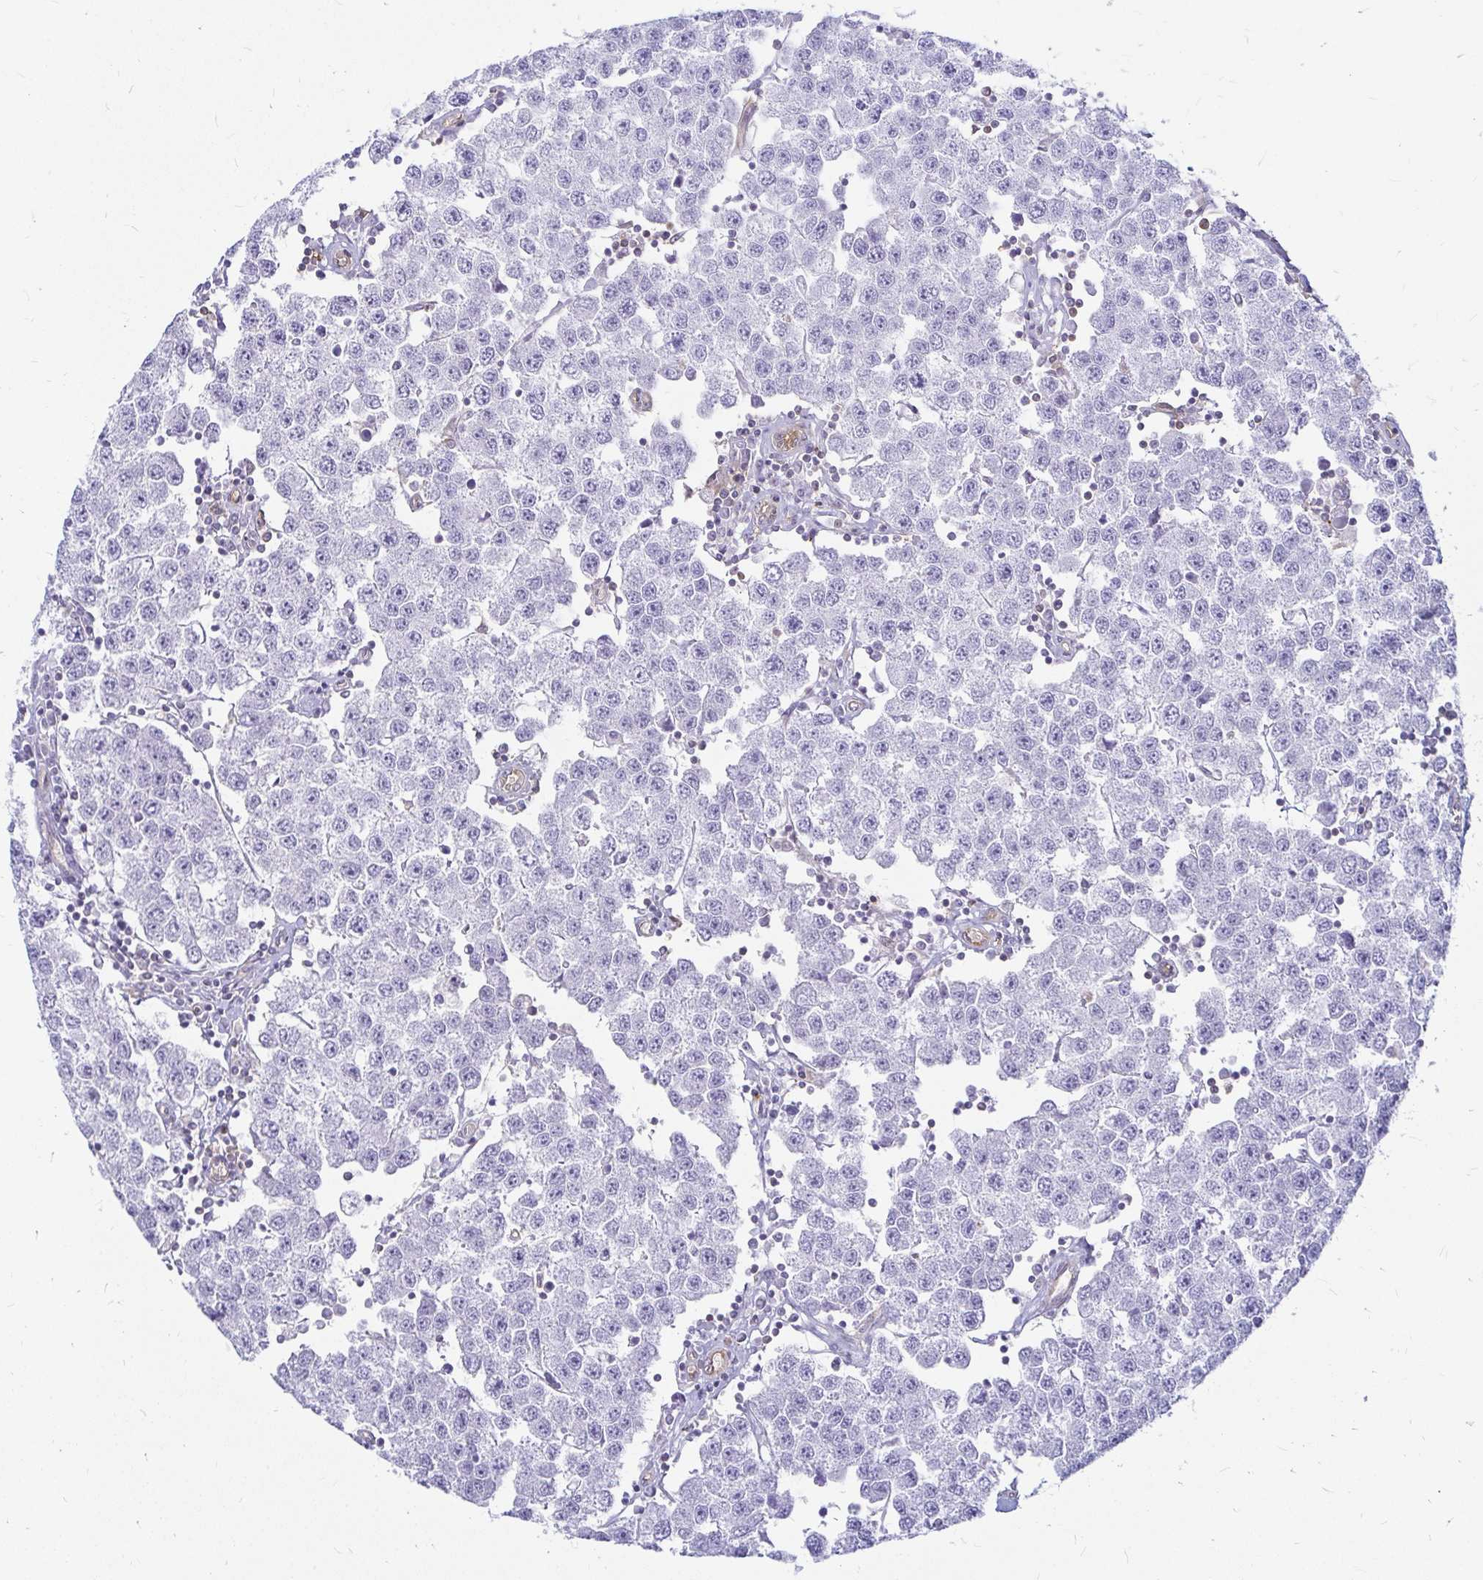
{"staining": {"intensity": "negative", "quantity": "none", "location": "none"}, "tissue": "testis cancer", "cell_type": "Tumor cells", "image_type": "cancer", "snomed": [{"axis": "morphology", "description": "Seminoma, NOS"}, {"axis": "topography", "description": "Testis"}], "caption": "An image of human seminoma (testis) is negative for staining in tumor cells.", "gene": "CAST", "patient": {"sex": "male", "age": 34}}